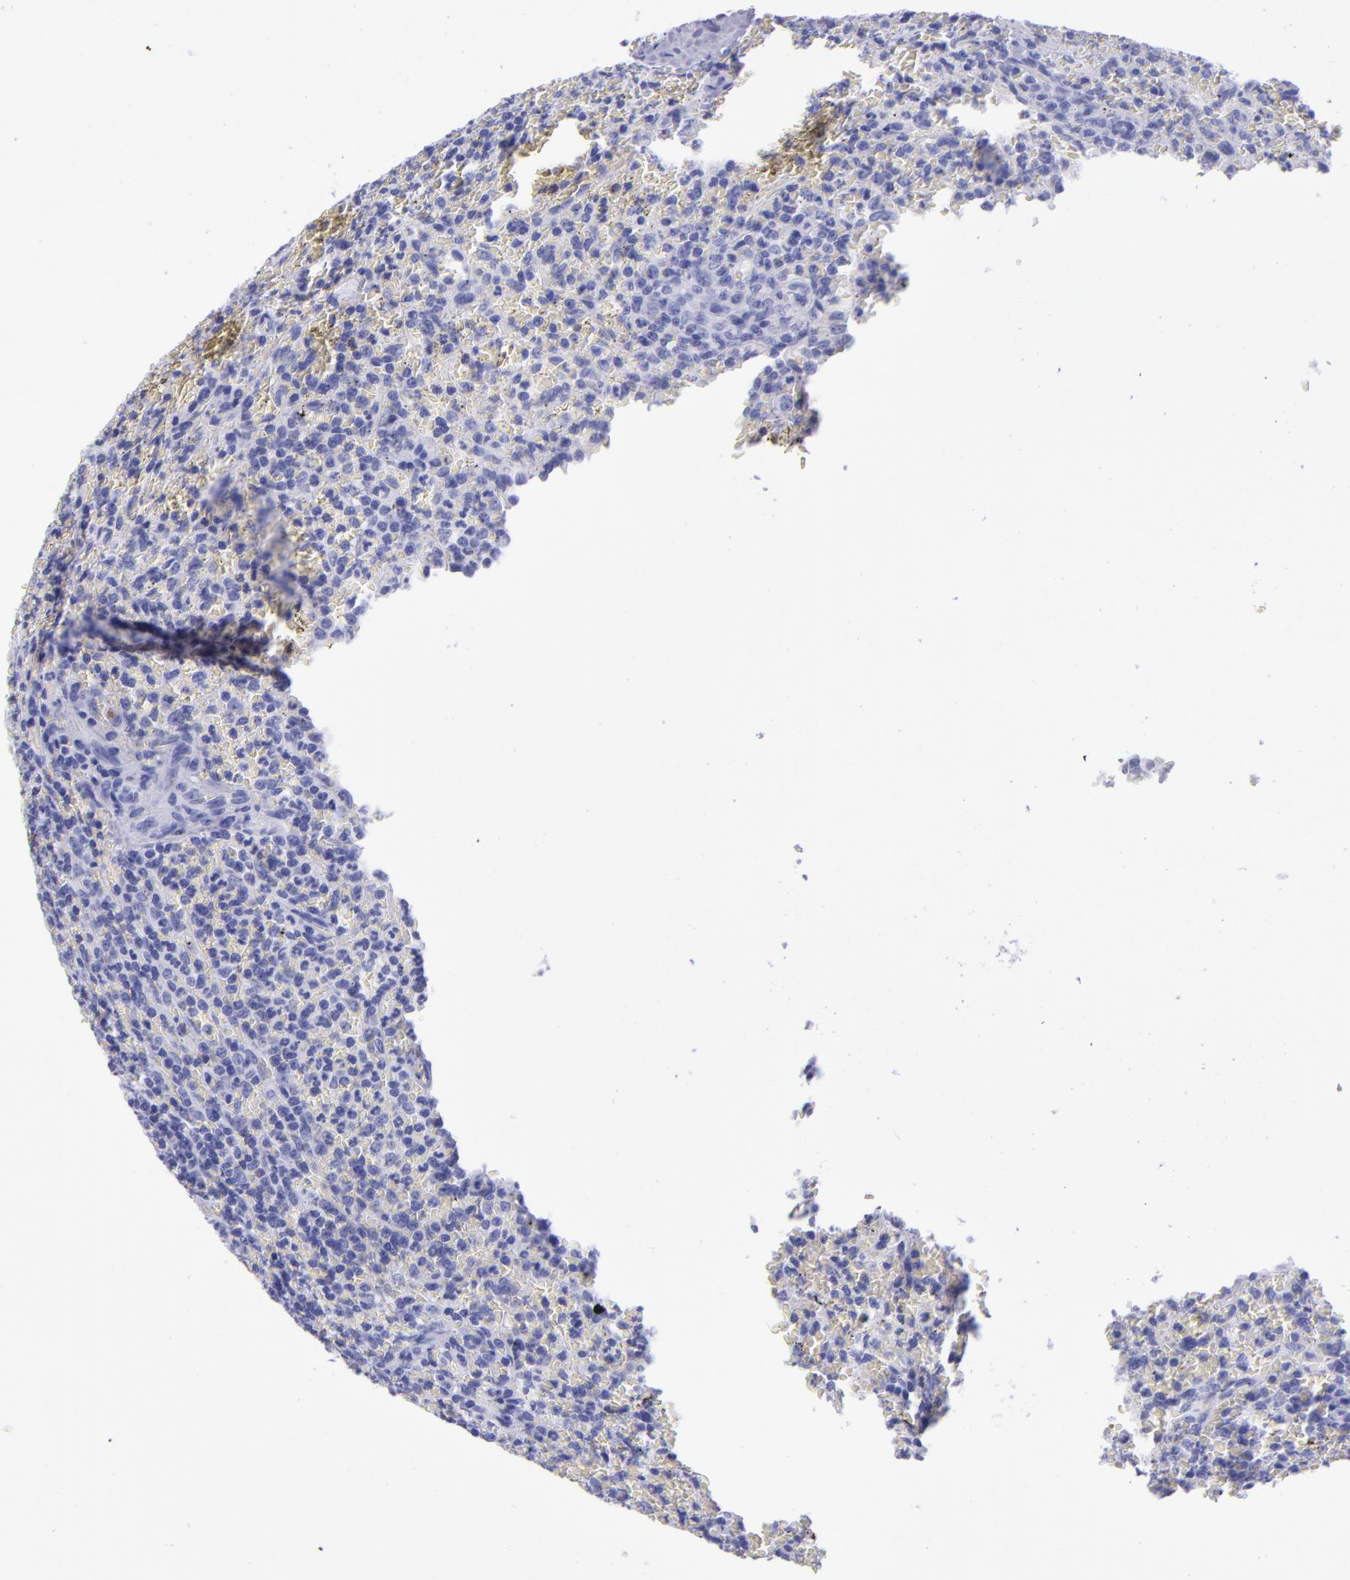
{"staining": {"intensity": "negative", "quantity": "none", "location": "none"}, "tissue": "lymphoma", "cell_type": "Tumor cells", "image_type": "cancer", "snomed": [{"axis": "morphology", "description": "Malignant lymphoma, non-Hodgkin's type, Low grade"}, {"axis": "topography", "description": "Spleen"}], "caption": "Lymphoma was stained to show a protein in brown. There is no significant positivity in tumor cells.", "gene": "TYRP1", "patient": {"sex": "female", "age": 64}}